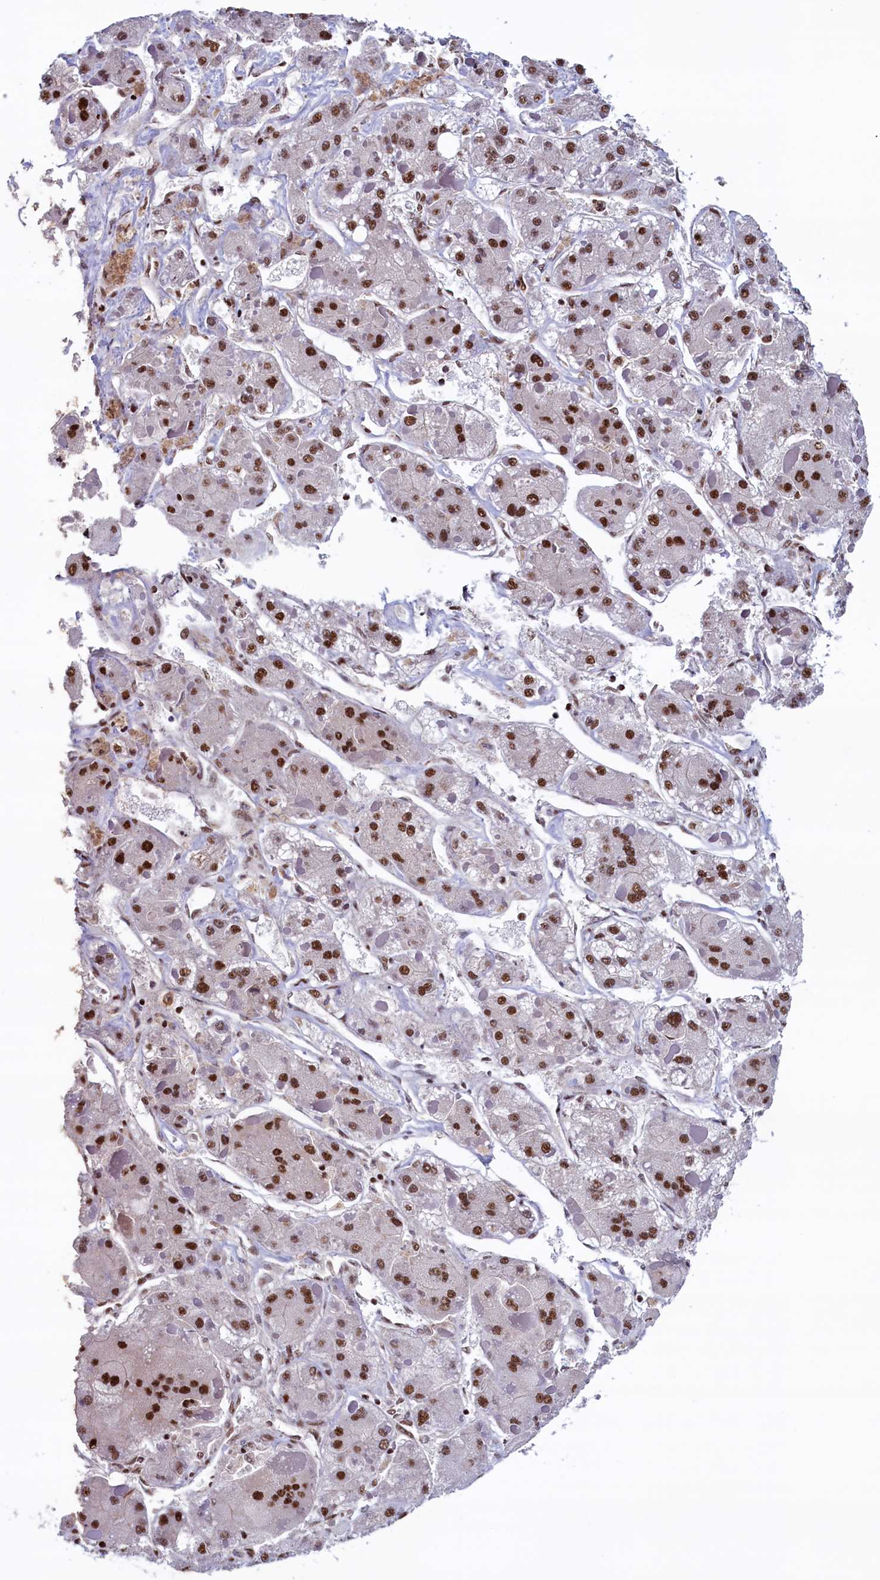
{"staining": {"intensity": "strong", "quantity": ">75%", "location": "nuclear"}, "tissue": "liver cancer", "cell_type": "Tumor cells", "image_type": "cancer", "snomed": [{"axis": "morphology", "description": "Carcinoma, Hepatocellular, NOS"}, {"axis": "topography", "description": "Liver"}], "caption": "This image reveals immunohistochemistry staining of human hepatocellular carcinoma (liver), with high strong nuclear expression in about >75% of tumor cells.", "gene": "ZC3H18", "patient": {"sex": "female", "age": 73}}